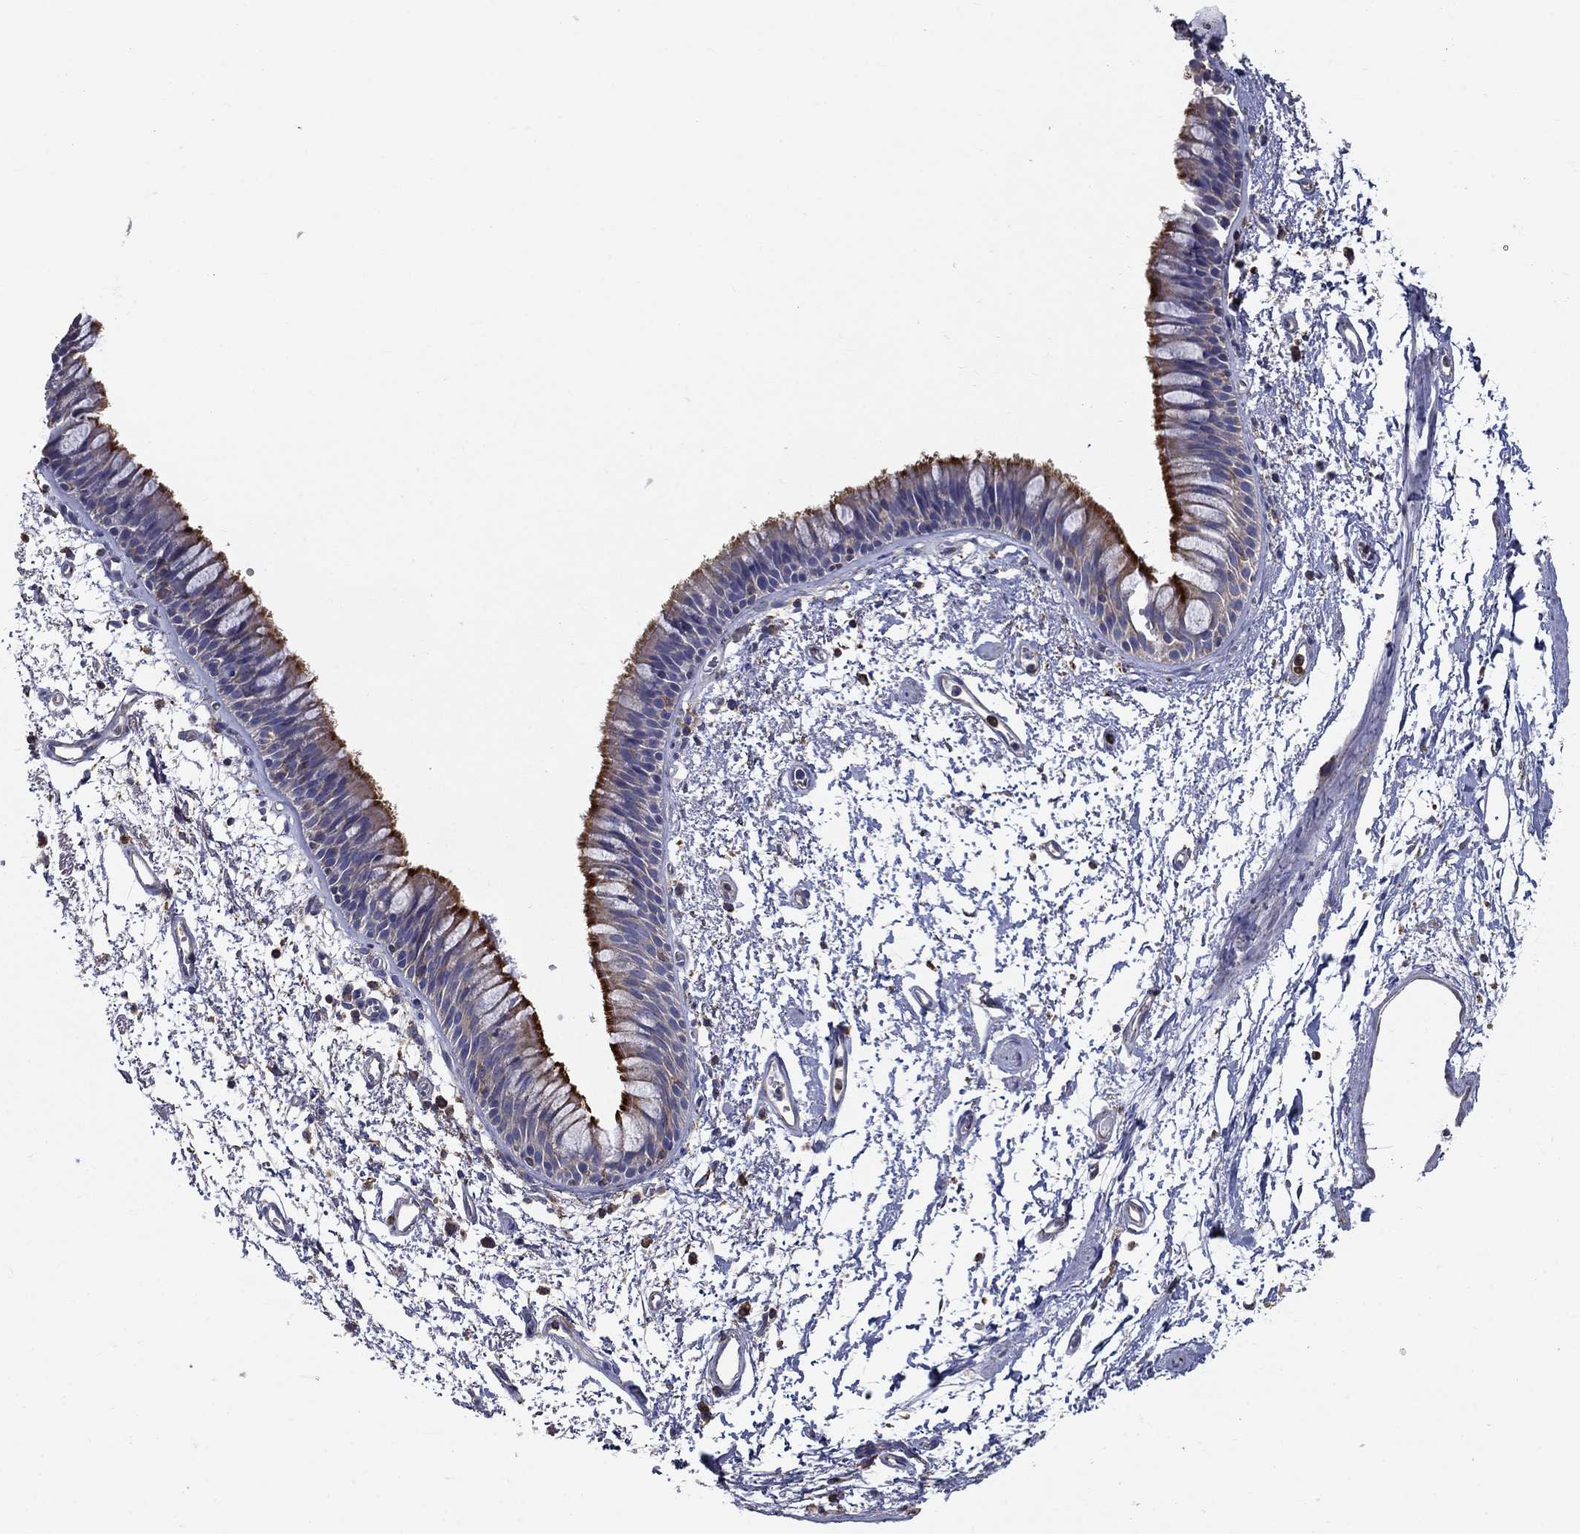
{"staining": {"intensity": "strong", "quantity": "25%-75%", "location": "cytoplasmic/membranous"}, "tissue": "bronchus", "cell_type": "Respiratory epithelial cells", "image_type": "normal", "snomed": [{"axis": "morphology", "description": "Normal tissue, NOS"}, {"axis": "topography", "description": "Cartilage tissue"}, {"axis": "topography", "description": "Bronchus"}], "caption": "A high amount of strong cytoplasmic/membranous positivity is present in about 25%-75% of respiratory epithelial cells in normal bronchus. (Stains: DAB (3,3'-diaminobenzidine) in brown, nuclei in blue, Microscopy: brightfield microscopy at high magnification).", "gene": "NME5", "patient": {"sex": "male", "age": 66}}